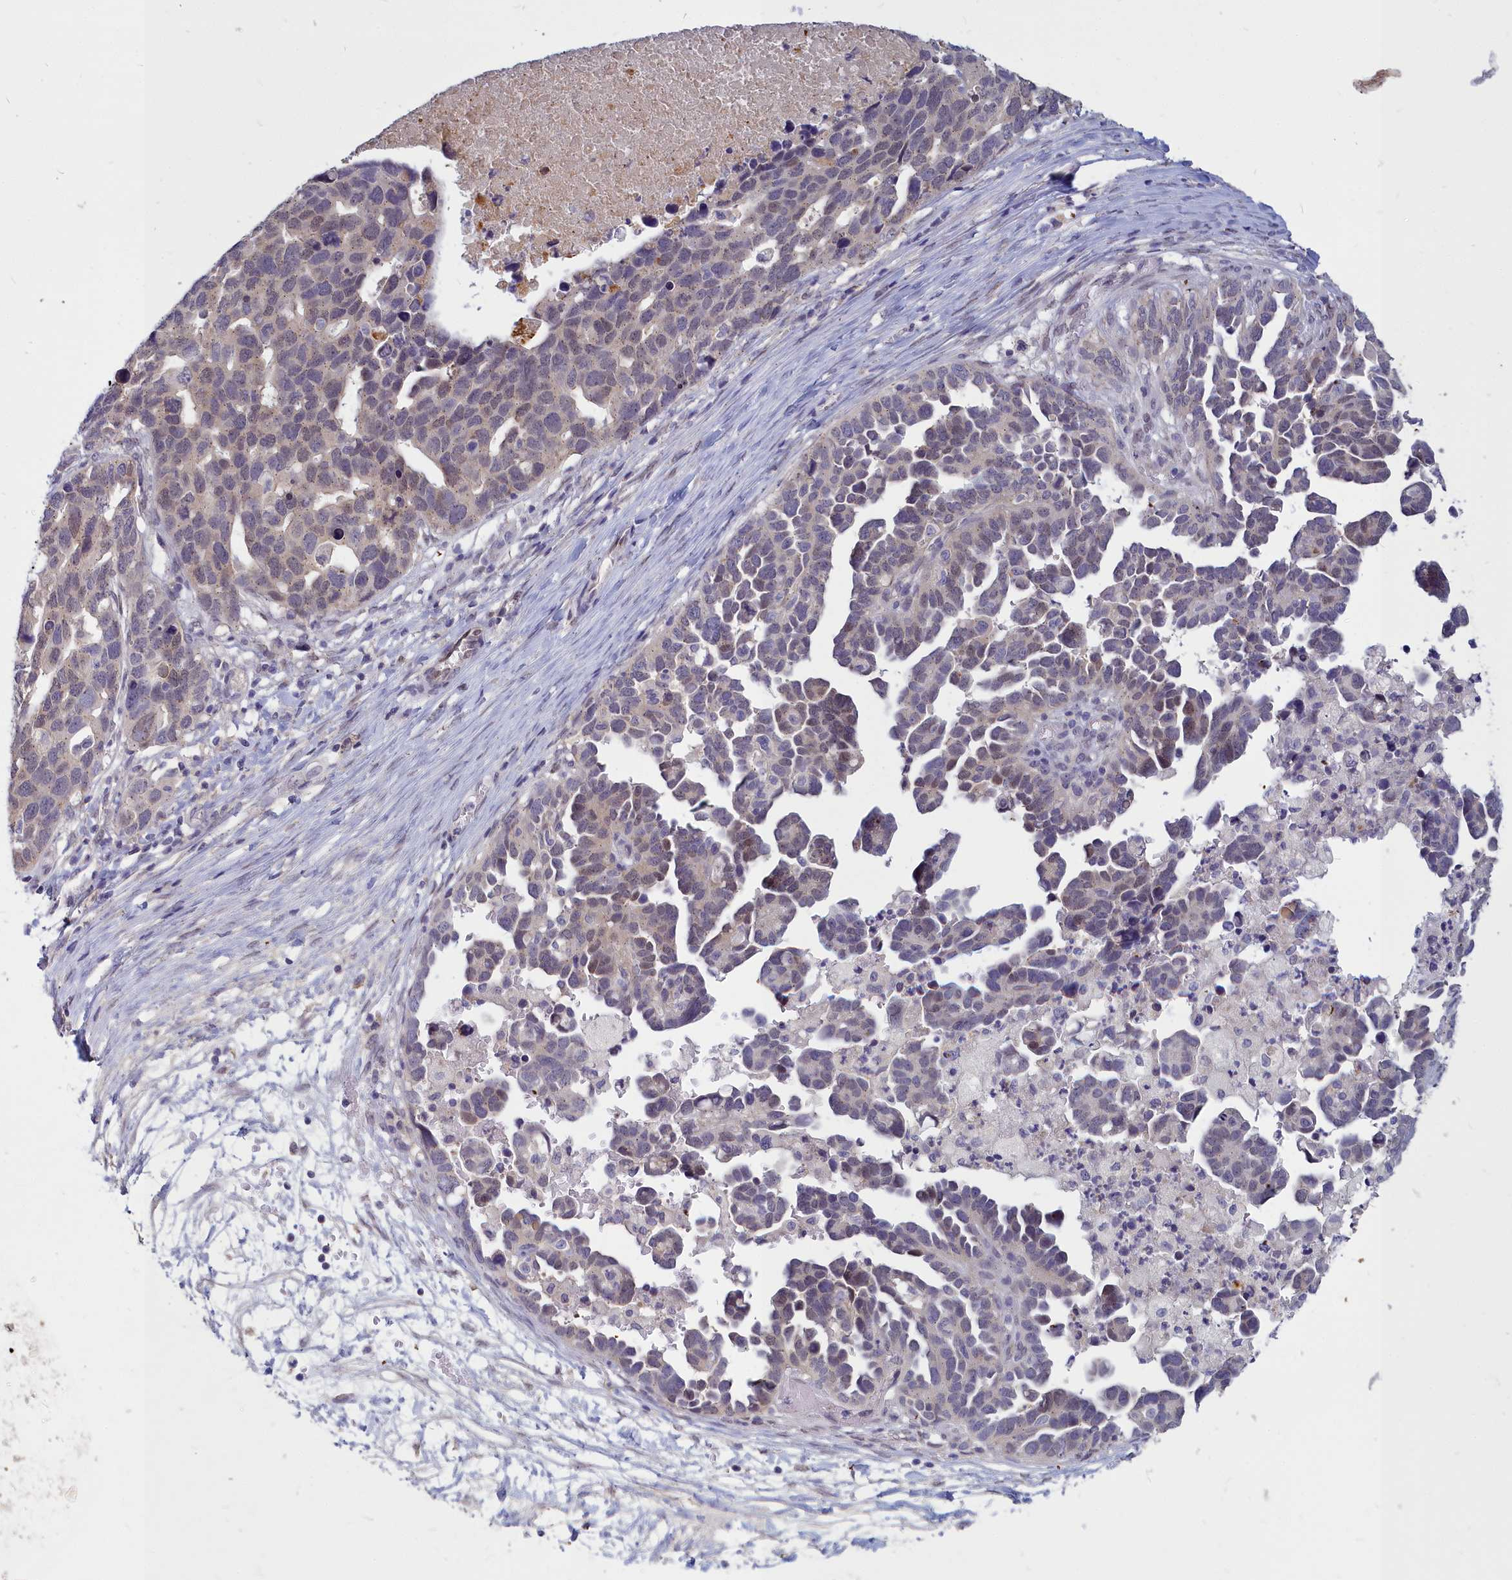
{"staining": {"intensity": "weak", "quantity": "25%-75%", "location": "cytoplasmic/membranous,nuclear"}, "tissue": "ovarian cancer", "cell_type": "Tumor cells", "image_type": "cancer", "snomed": [{"axis": "morphology", "description": "Cystadenocarcinoma, serous, NOS"}, {"axis": "topography", "description": "Ovary"}], "caption": "High-magnification brightfield microscopy of ovarian cancer stained with DAB (3,3'-diaminobenzidine) (brown) and counterstained with hematoxylin (blue). tumor cells exhibit weak cytoplasmic/membranous and nuclear positivity is seen in about25%-75% of cells.", "gene": "NOXA1", "patient": {"sex": "female", "age": 54}}